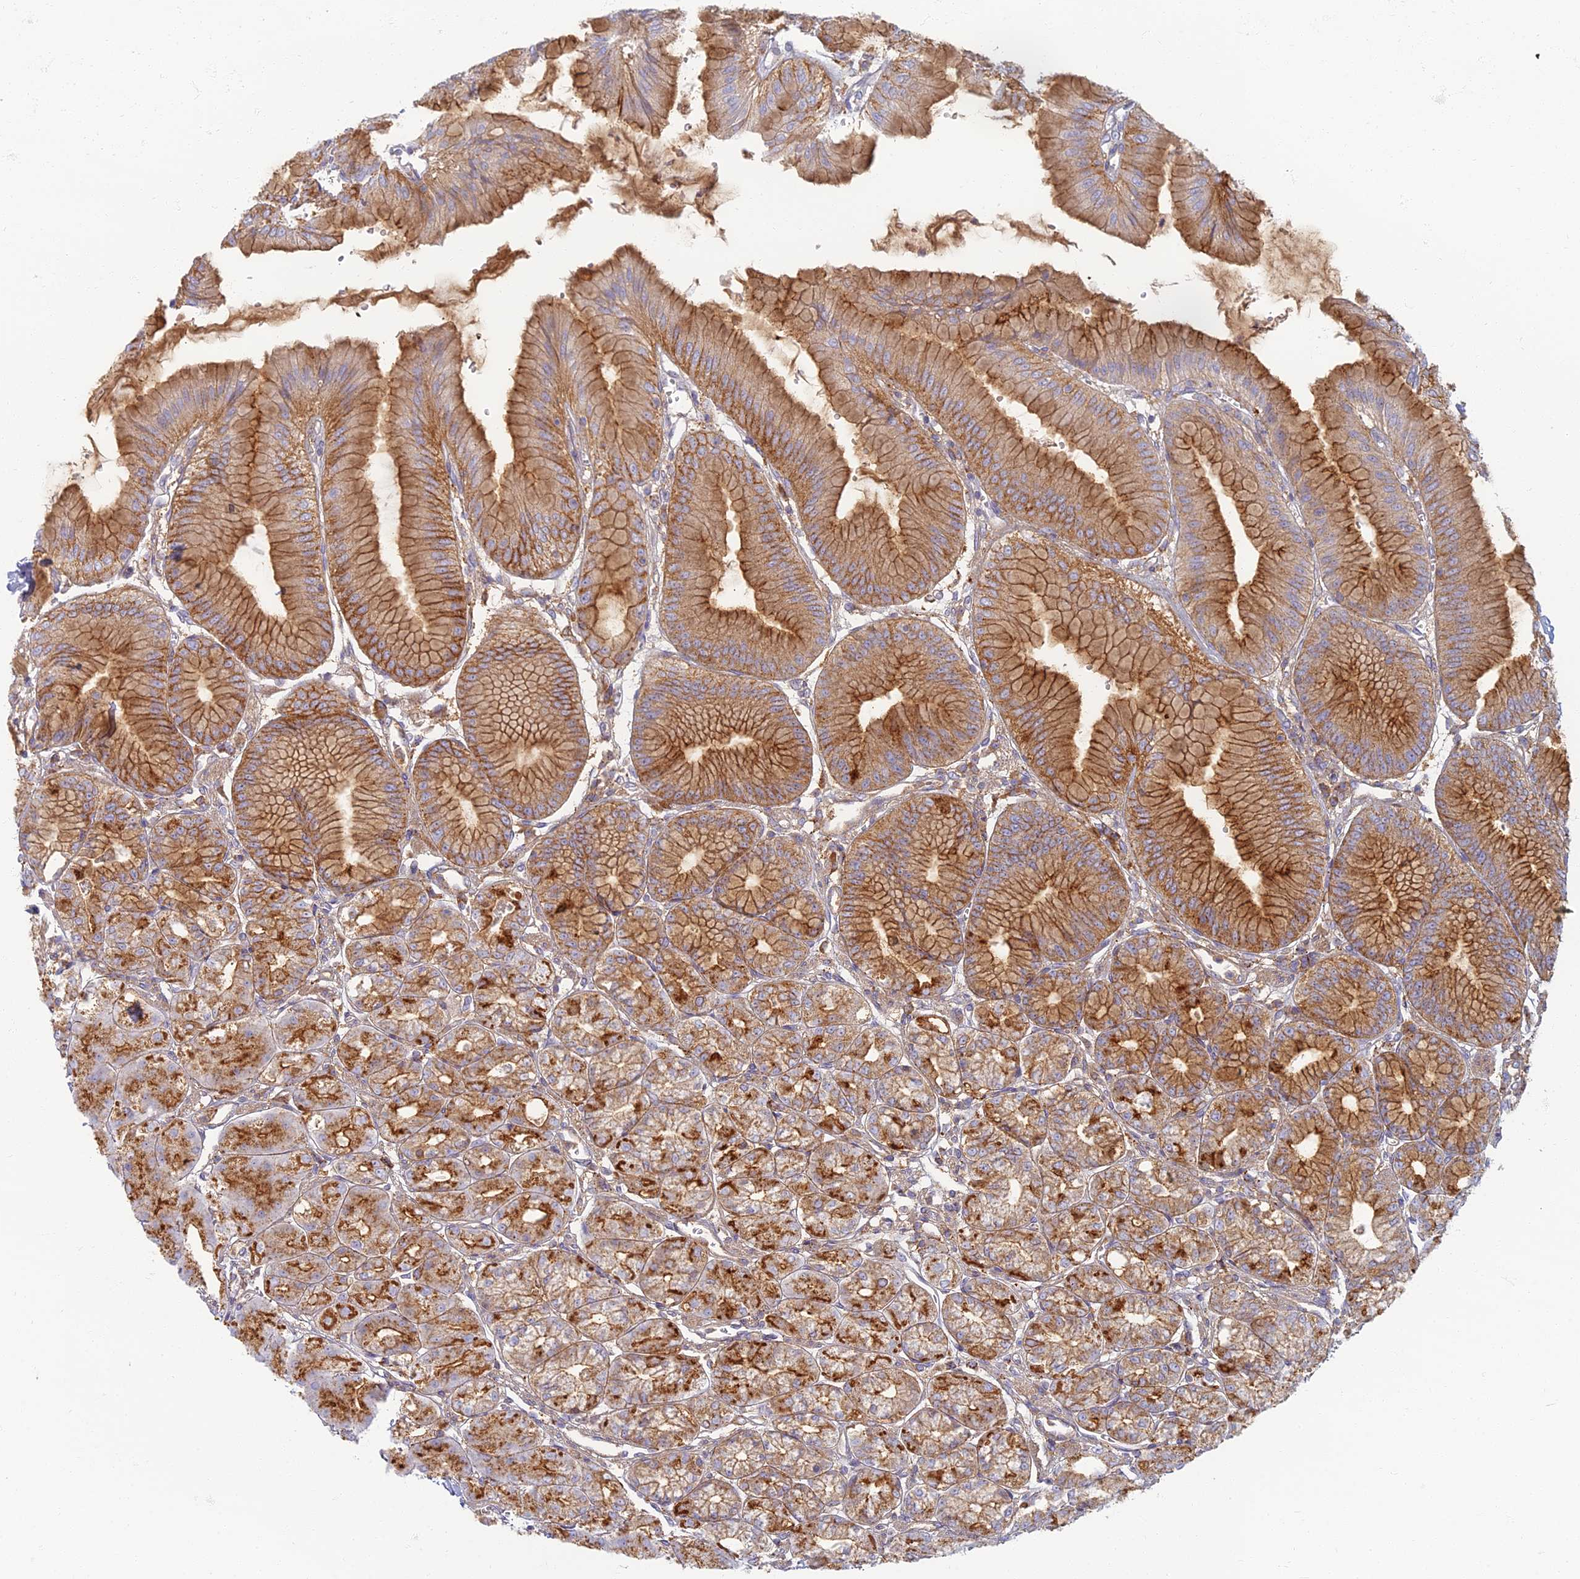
{"staining": {"intensity": "strong", "quantity": "25%-75%", "location": "cytoplasmic/membranous"}, "tissue": "stomach", "cell_type": "Glandular cells", "image_type": "normal", "snomed": [{"axis": "morphology", "description": "Normal tissue, NOS"}, {"axis": "topography", "description": "Stomach, lower"}], "caption": "Immunohistochemical staining of normal human stomach displays high levels of strong cytoplasmic/membranous expression in about 25%-75% of glandular cells. (DAB IHC with brightfield microscopy, high magnification).", "gene": "CHMP4B", "patient": {"sex": "male", "age": 71}}